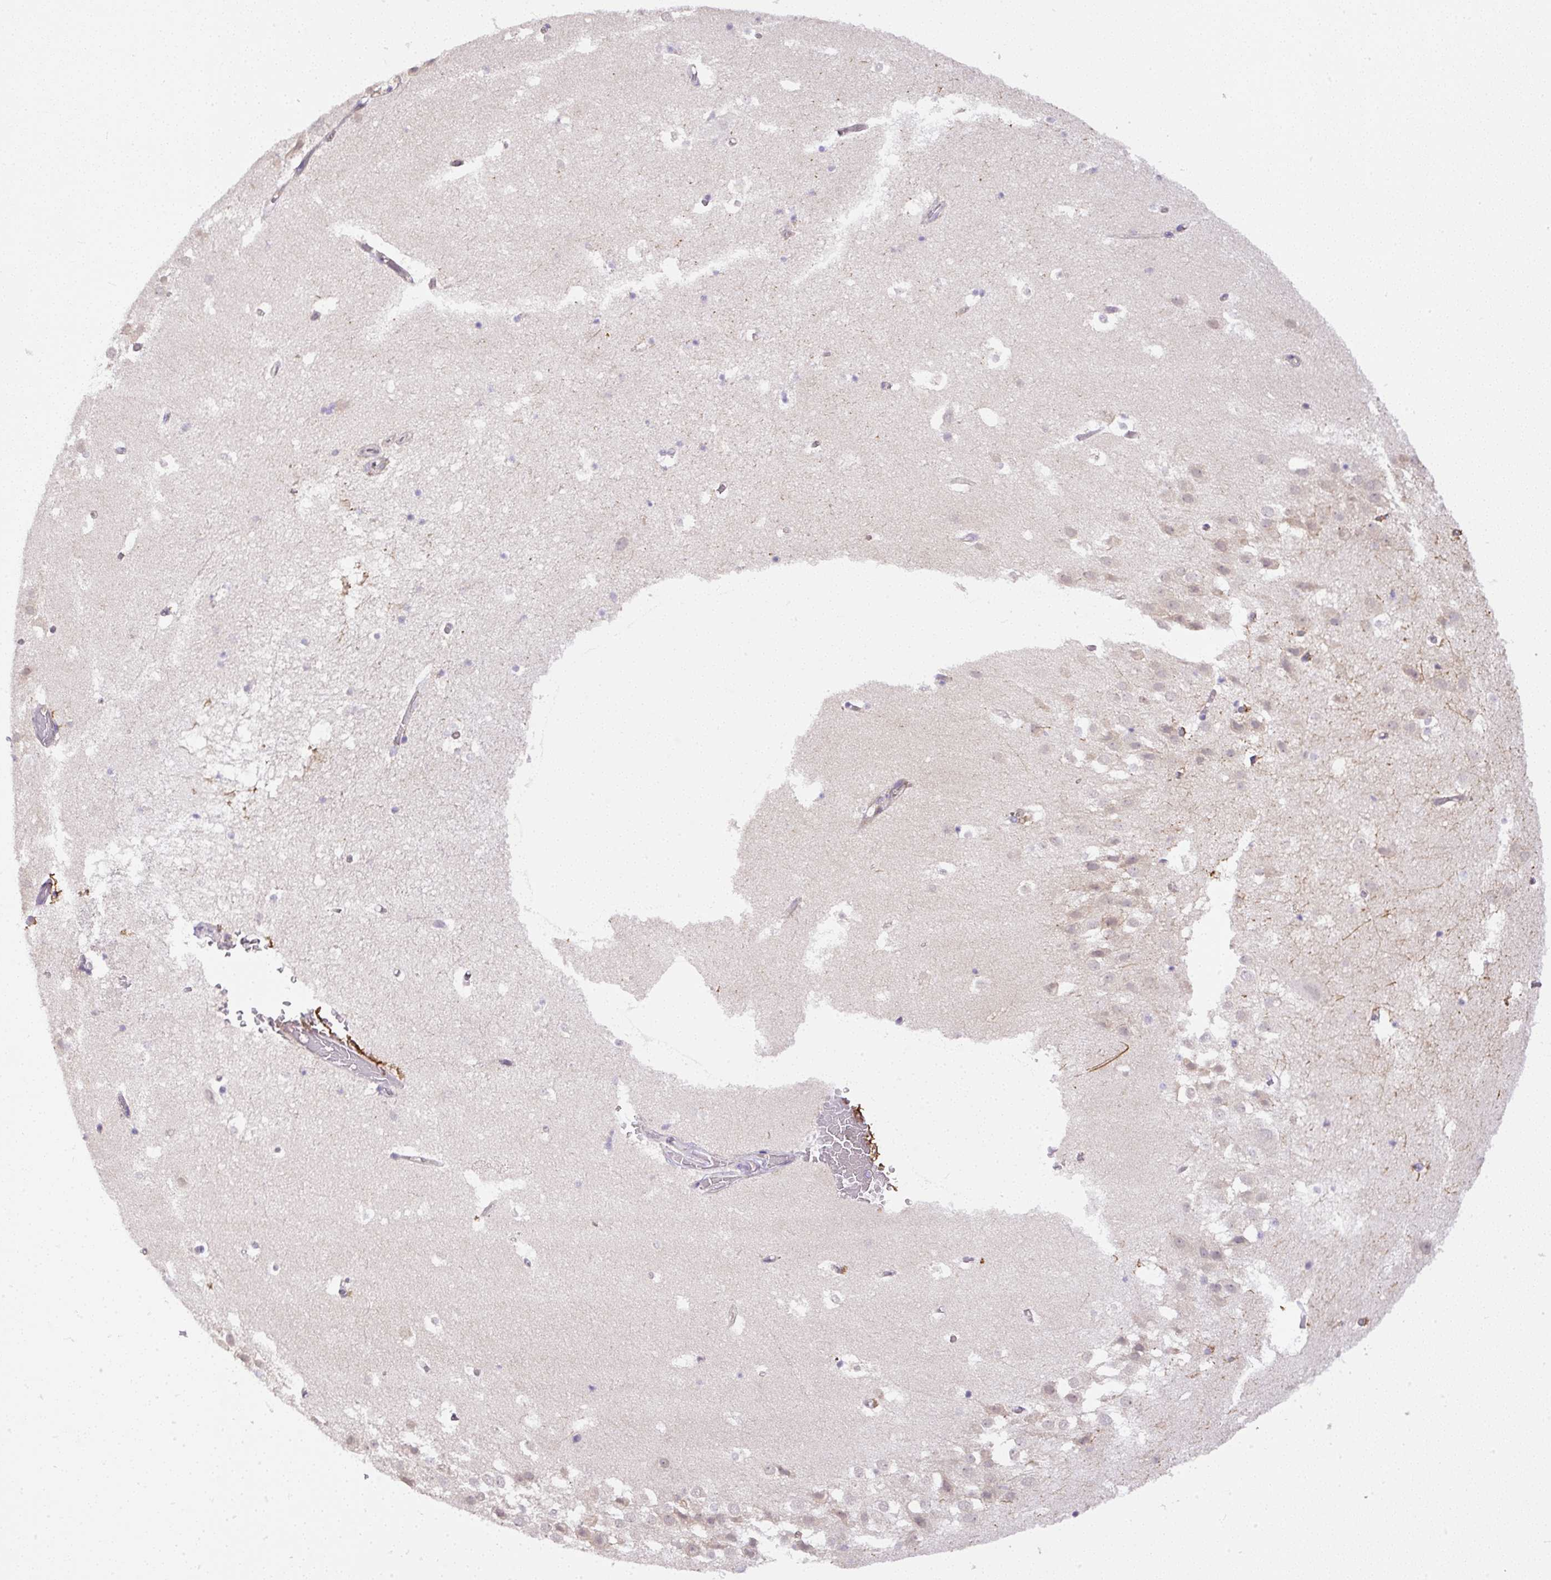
{"staining": {"intensity": "negative", "quantity": "none", "location": "none"}, "tissue": "hippocampus", "cell_type": "Glial cells", "image_type": "normal", "snomed": [{"axis": "morphology", "description": "Normal tissue, NOS"}, {"axis": "topography", "description": "Hippocampus"}], "caption": "IHC image of benign human hippocampus stained for a protein (brown), which reveals no expression in glial cells.", "gene": "DAPK1", "patient": {"sex": "female", "age": 52}}